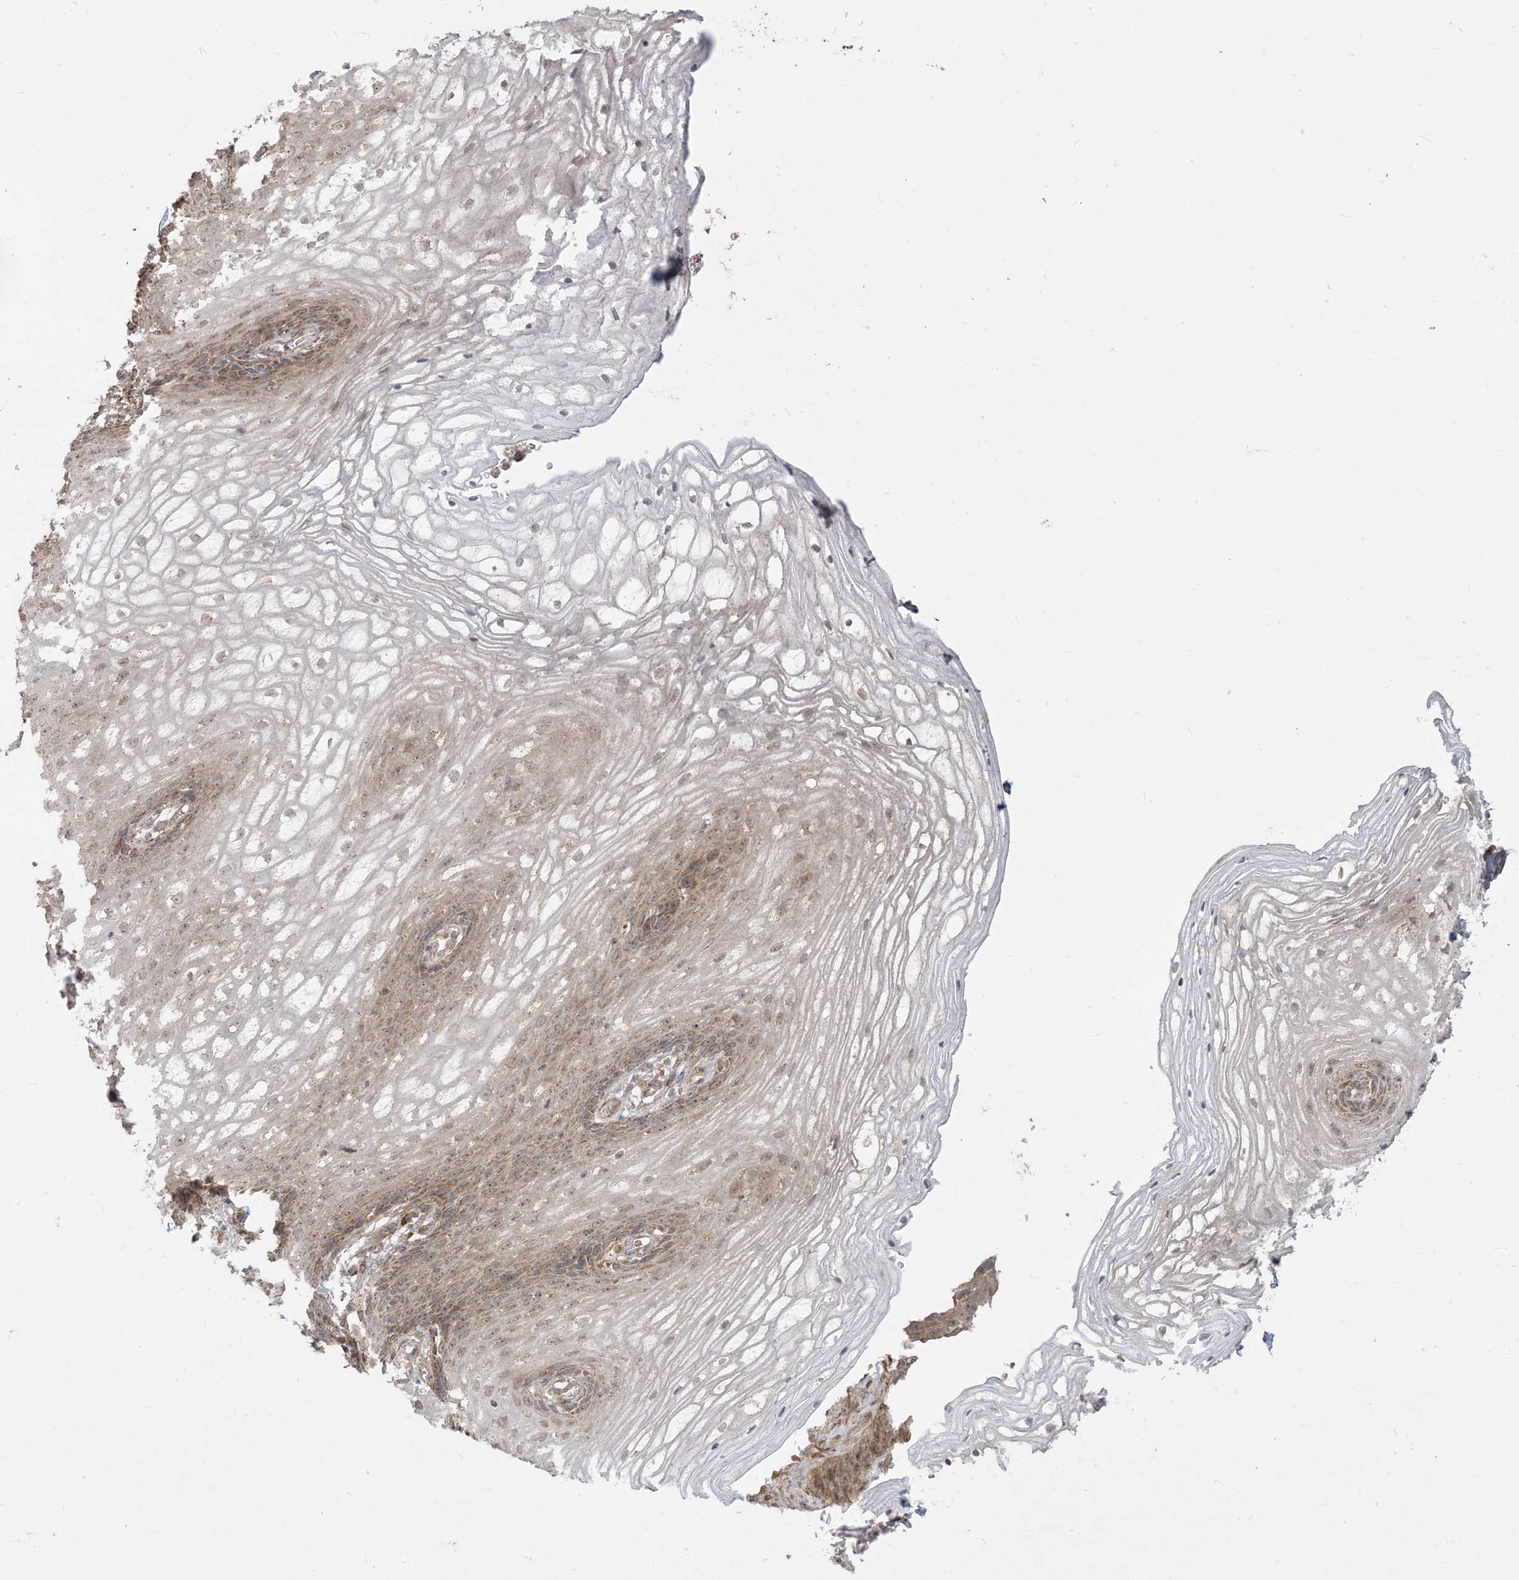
{"staining": {"intensity": "moderate", "quantity": ">75%", "location": "cytoplasmic/membranous"}, "tissue": "vagina", "cell_type": "Squamous epithelial cells", "image_type": "normal", "snomed": [{"axis": "morphology", "description": "Normal tissue, NOS"}, {"axis": "topography", "description": "Vagina"}], "caption": "Human vagina stained for a protein (brown) reveals moderate cytoplasmic/membranous positive staining in approximately >75% of squamous epithelial cells.", "gene": "SIRT3", "patient": {"sex": "female", "age": 60}}